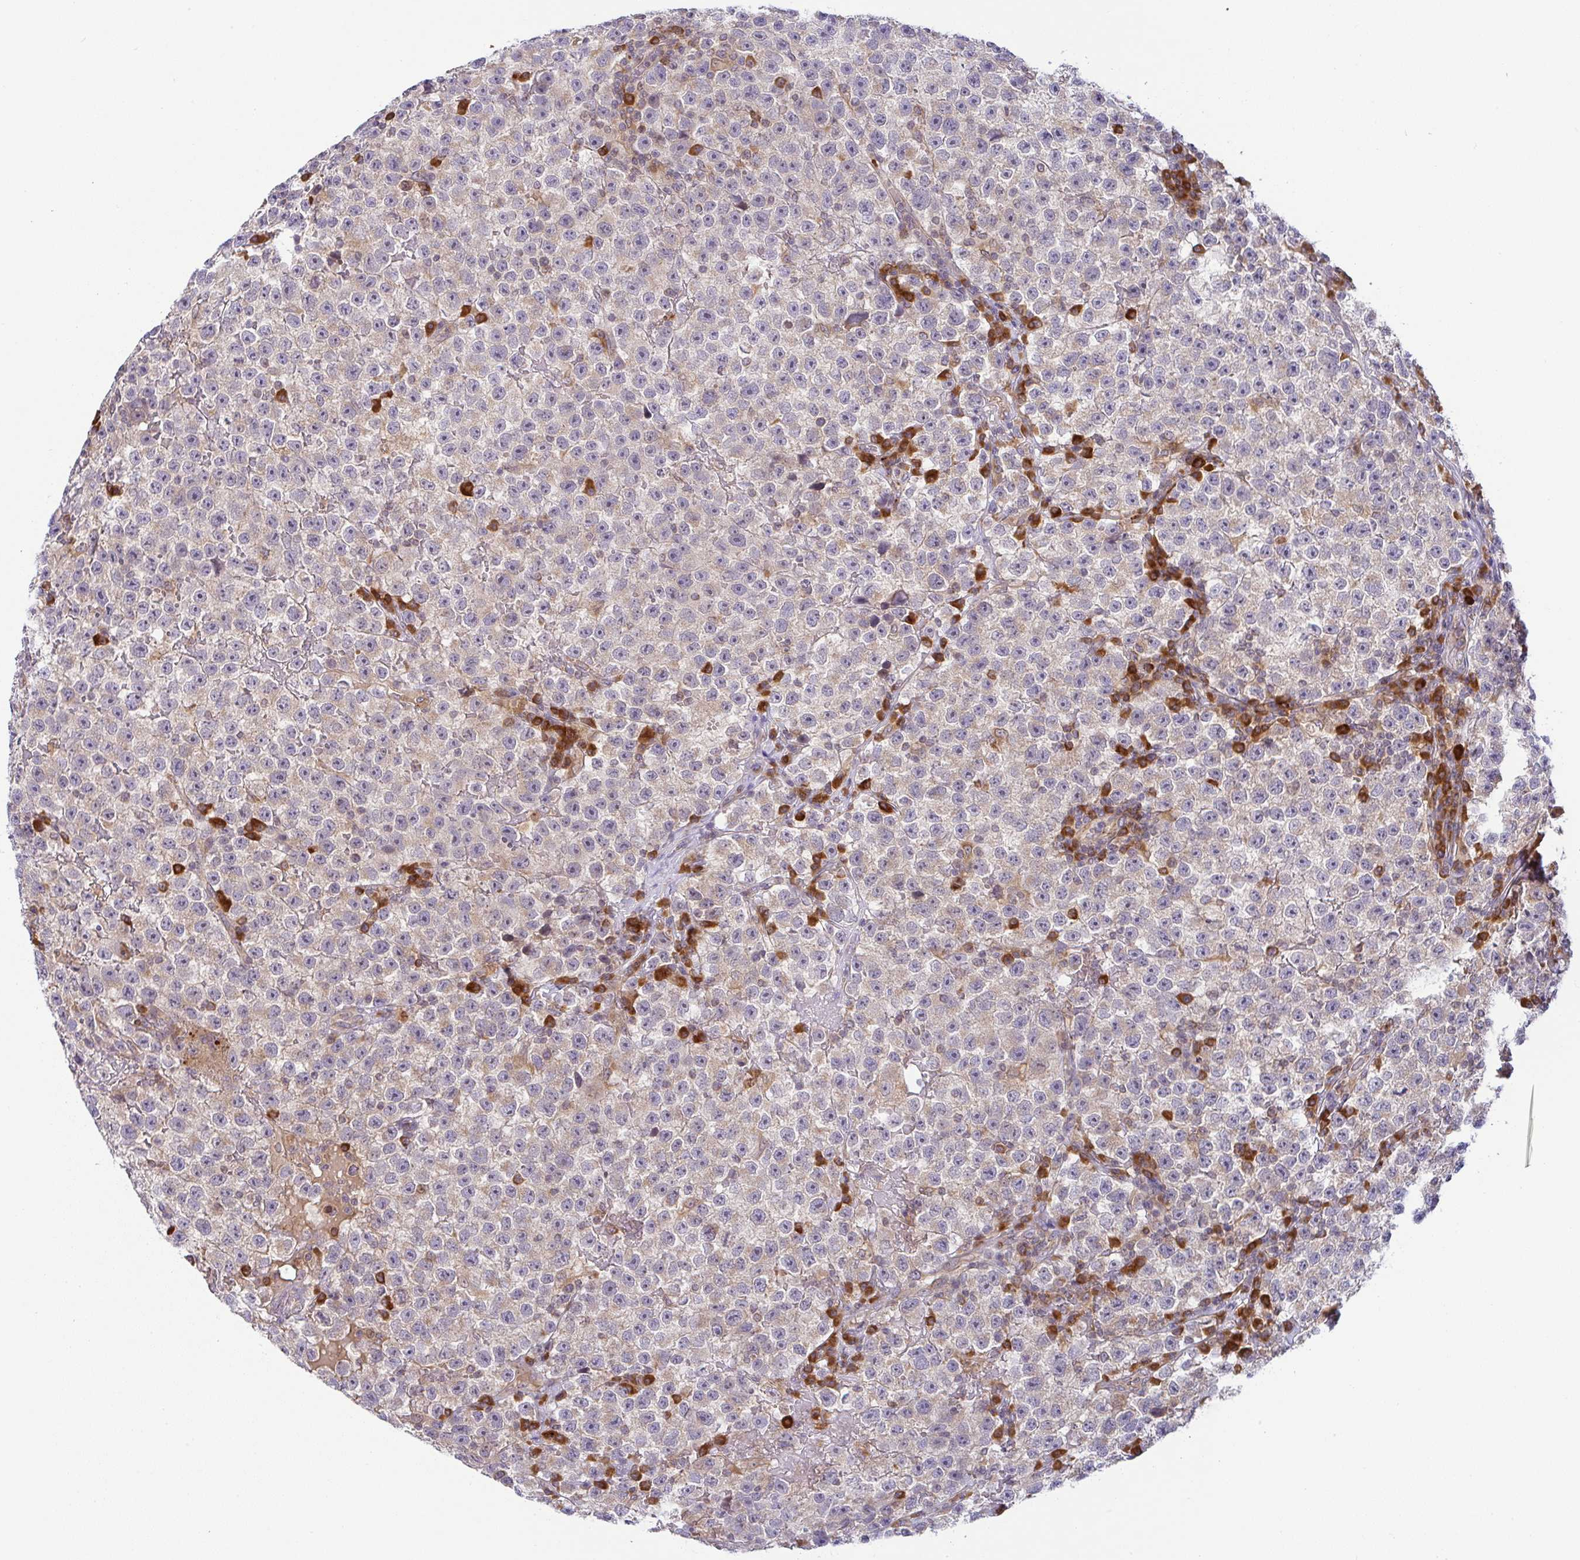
{"staining": {"intensity": "weak", "quantity": "25%-75%", "location": "cytoplasmic/membranous"}, "tissue": "testis cancer", "cell_type": "Tumor cells", "image_type": "cancer", "snomed": [{"axis": "morphology", "description": "Seminoma, NOS"}, {"axis": "topography", "description": "Testis"}], "caption": "Seminoma (testis) tissue demonstrates weak cytoplasmic/membranous expression in about 25%-75% of tumor cells, visualized by immunohistochemistry. The protein of interest is shown in brown color, while the nuclei are stained blue.", "gene": "DERL2", "patient": {"sex": "male", "age": 22}}